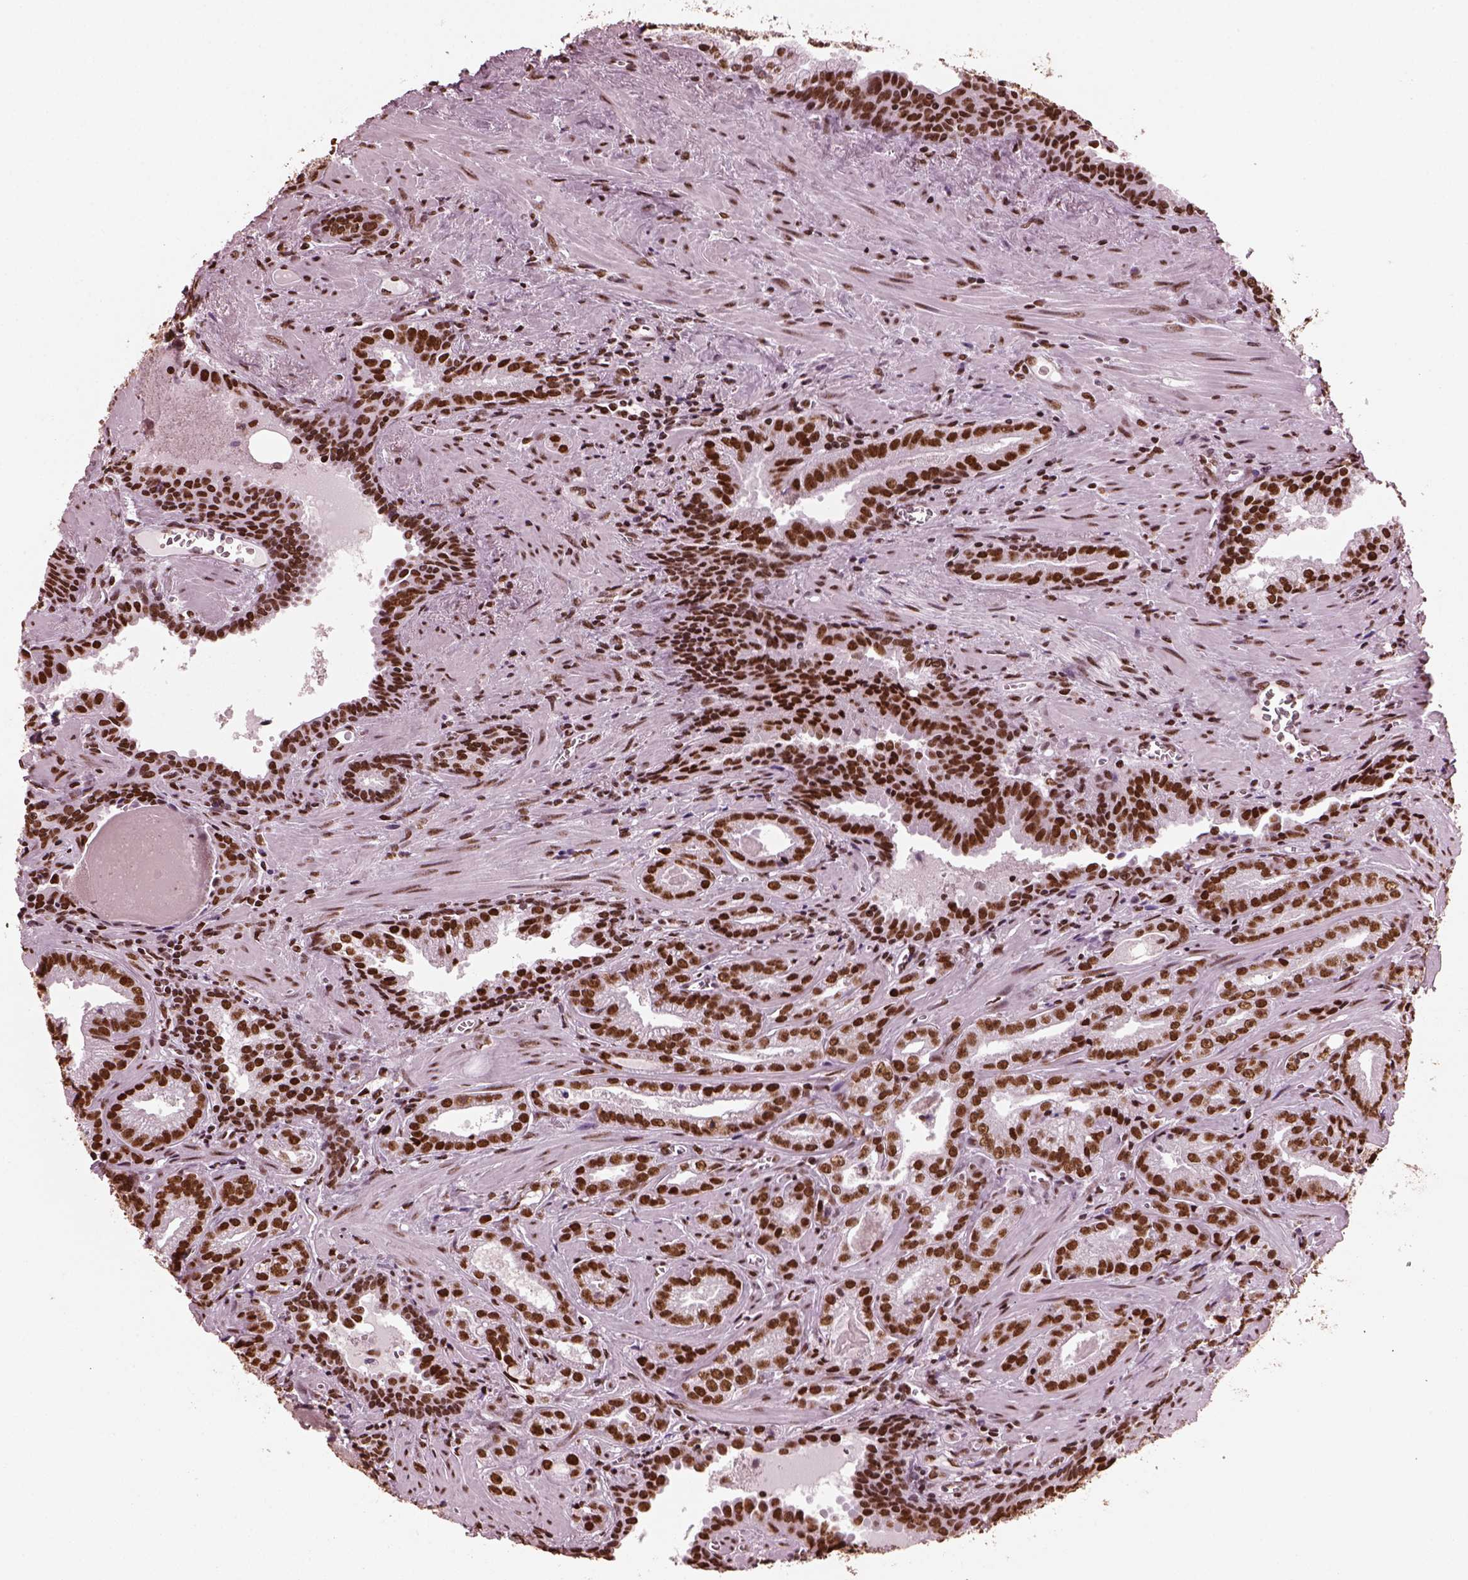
{"staining": {"intensity": "strong", "quantity": ">75%", "location": "nuclear"}, "tissue": "prostate cancer", "cell_type": "Tumor cells", "image_type": "cancer", "snomed": [{"axis": "morphology", "description": "Adenocarcinoma, High grade"}, {"axis": "topography", "description": "Prostate"}], "caption": "Prostate cancer tissue demonstrates strong nuclear positivity in approximately >75% of tumor cells, visualized by immunohistochemistry.", "gene": "CBFA2T3", "patient": {"sex": "male", "age": 68}}